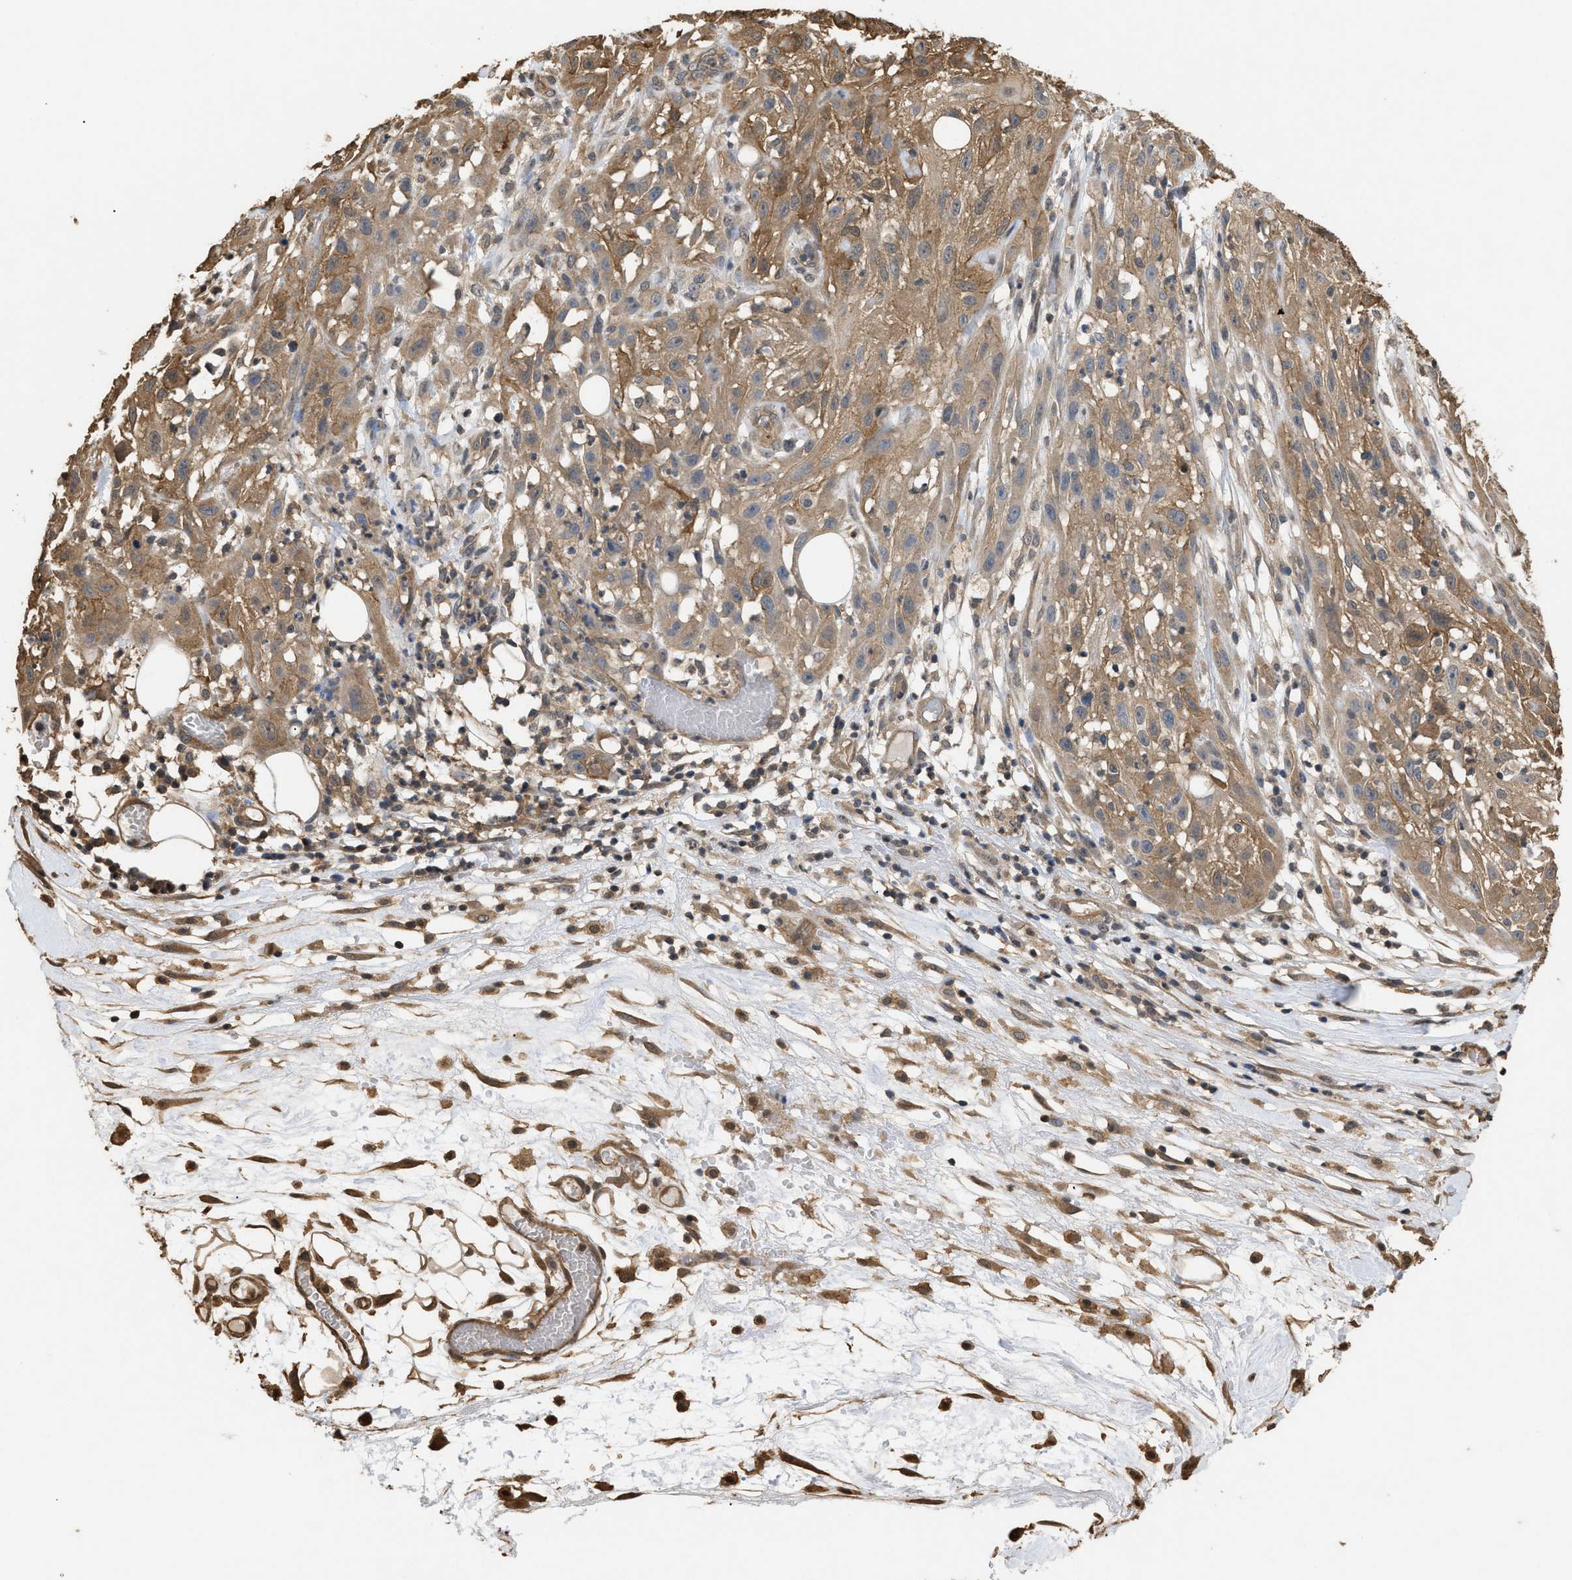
{"staining": {"intensity": "moderate", "quantity": ">75%", "location": "cytoplasmic/membranous"}, "tissue": "skin cancer", "cell_type": "Tumor cells", "image_type": "cancer", "snomed": [{"axis": "morphology", "description": "Squamous cell carcinoma, NOS"}, {"axis": "topography", "description": "Skin"}], "caption": "IHC image of neoplastic tissue: squamous cell carcinoma (skin) stained using IHC shows medium levels of moderate protein expression localized specifically in the cytoplasmic/membranous of tumor cells, appearing as a cytoplasmic/membranous brown color.", "gene": "CALM1", "patient": {"sex": "male", "age": 75}}